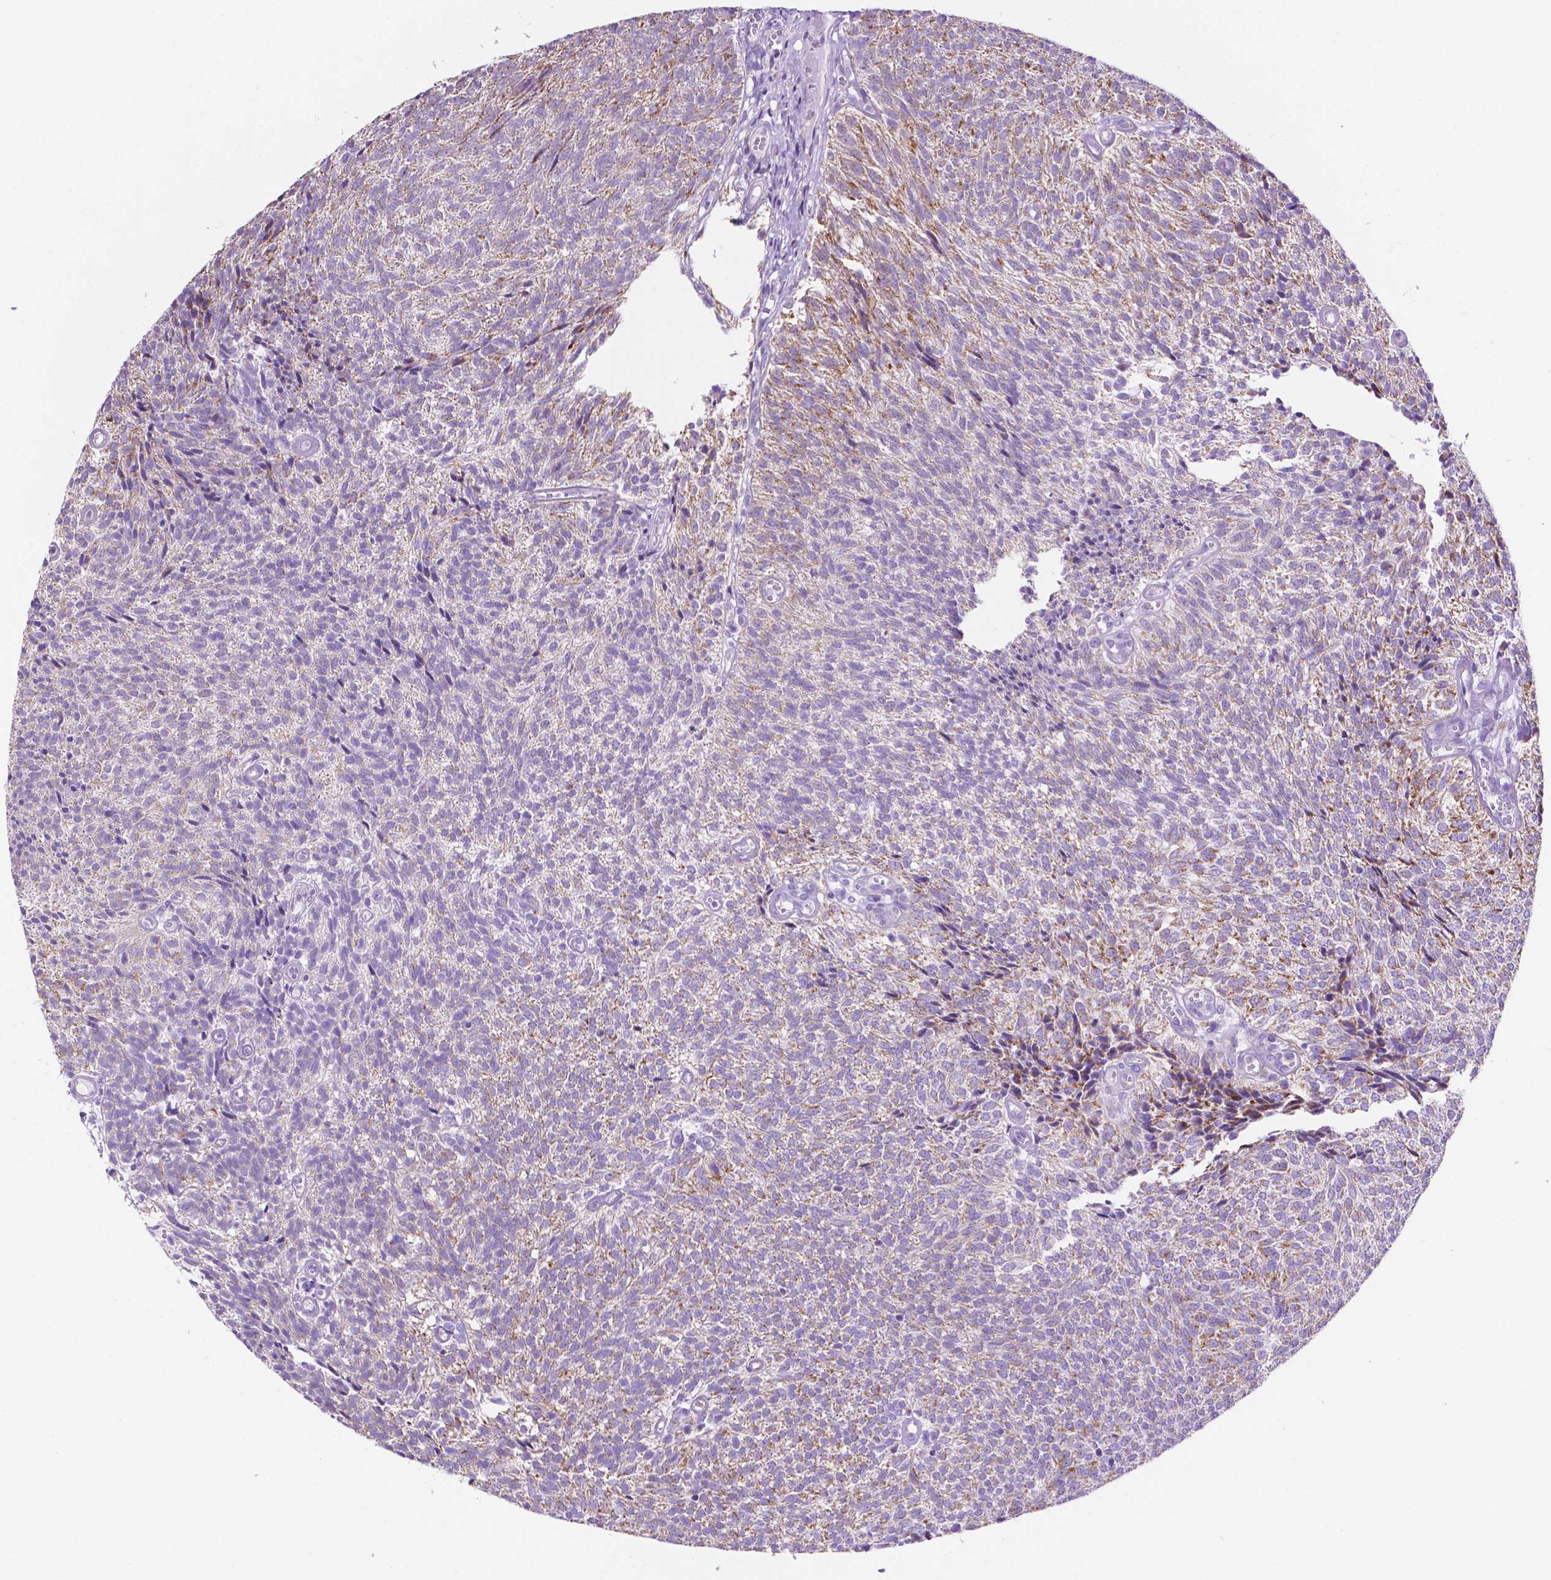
{"staining": {"intensity": "weak", "quantity": "25%-75%", "location": "cytoplasmic/membranous"}, "tissue": "urothelial cancer", "cell_type": "Tumor cells", "image_type": "cancer", "snomed": [{"axis": "morphology", "description": "Urothelial carcinoma, Low grade"}, {"axis": "topography", "description": "Urinary bladder"}], "caption": "A histopathology image of human low-grade urothelial carcinoma stained for a protein demonstrates weak cytoplasmic/membranous brown staining in tumor cells. (brown staining indicates protein expression, while blue staining denotes nuclei).", "gene": "GDPD5", "patient": {"sex": "male", "age": 77}}